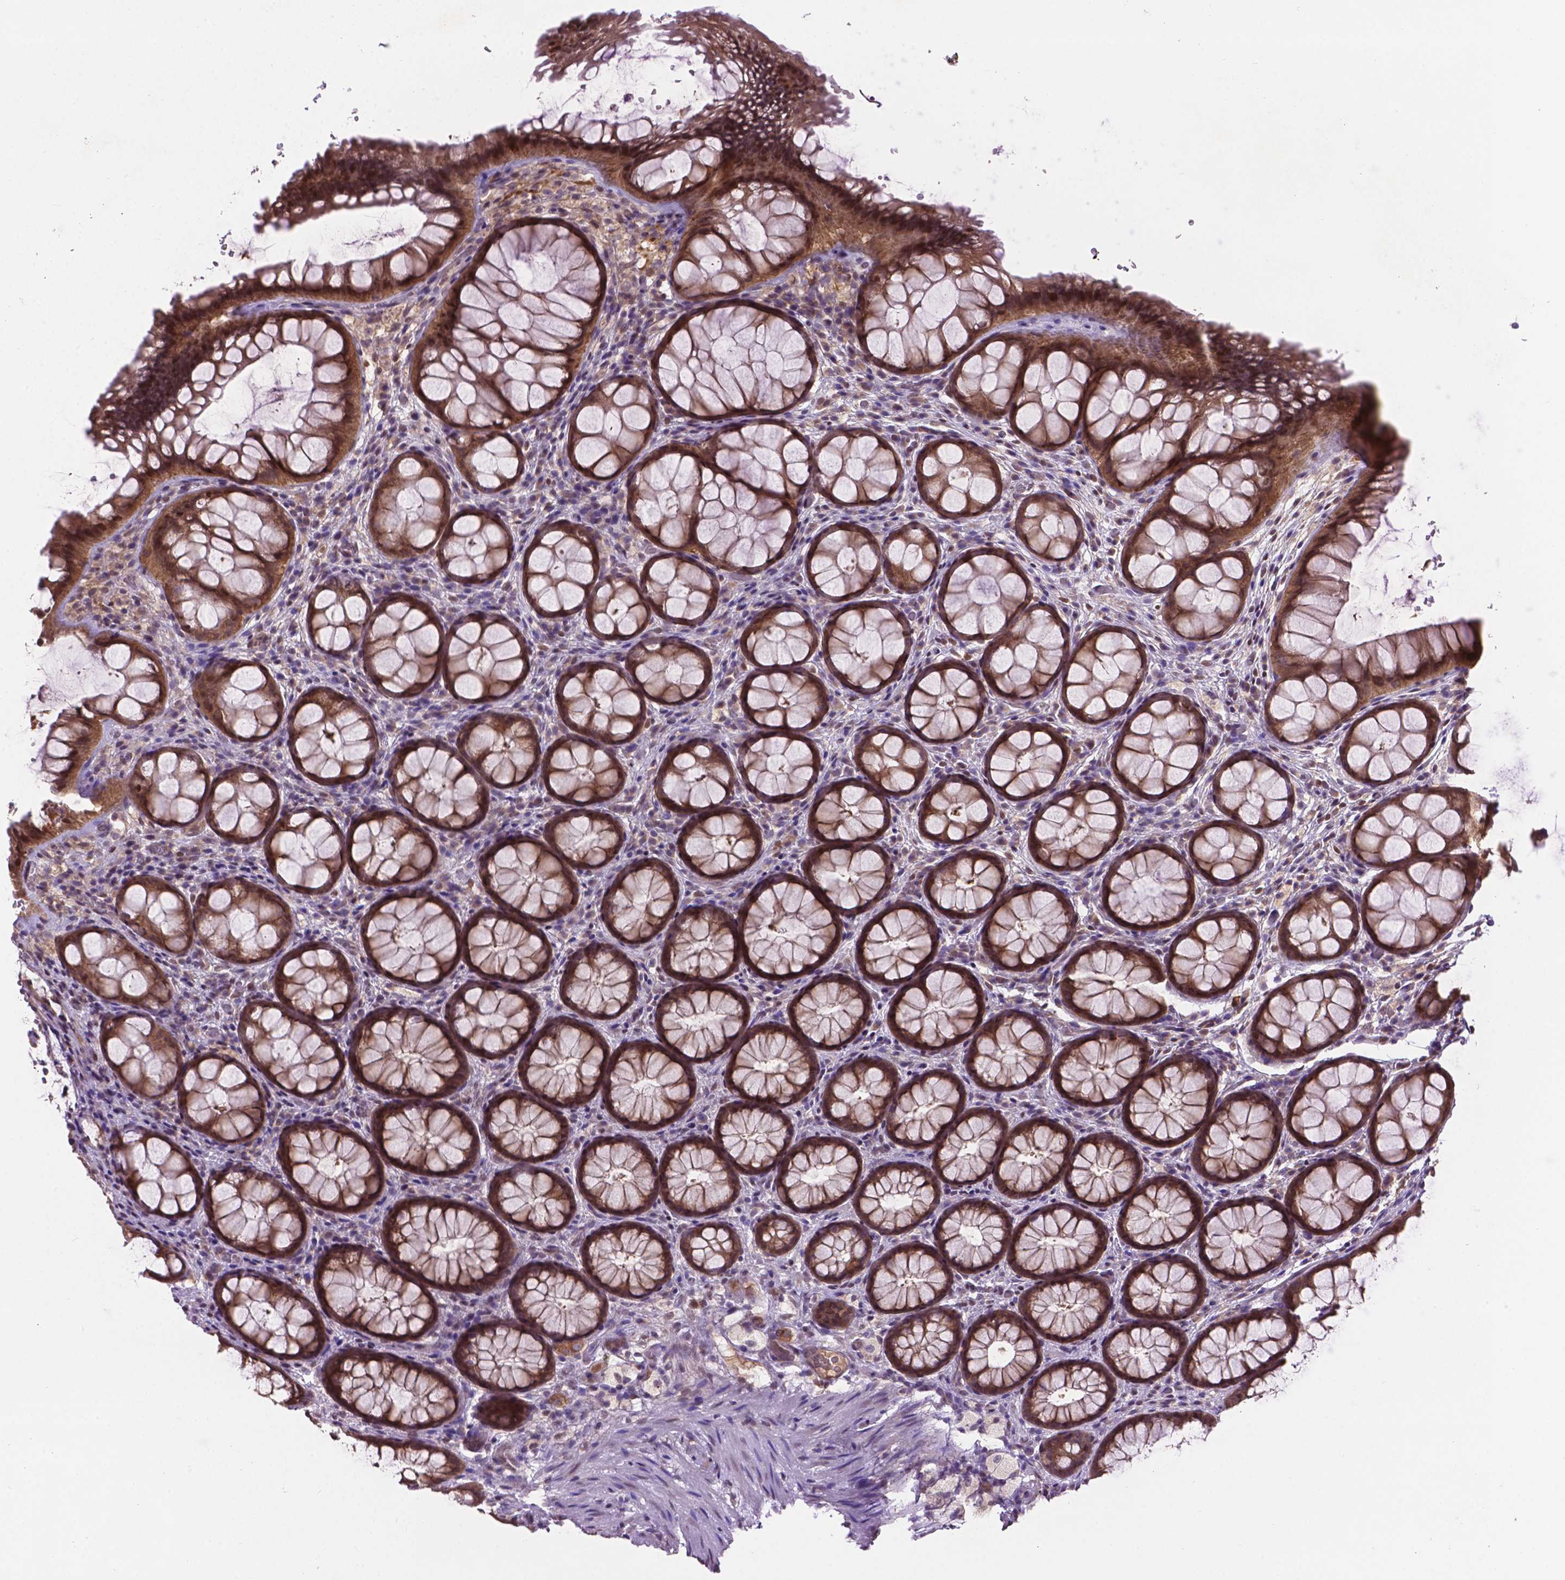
{"staining": {"intensity": "moderate", "quantity": ">75%", "location": "cytoplasmic/membranous"}, "tissue": "rectum", "cell_type": "Glandular cells", "image_type": "normal", "snomed": [{"axis": "morphology", "description": "Normal tissue, NOS"}, {"axis": "topography", "description": "Rectum"}], "caption": "A histopathology image of human rectum stained for a protein demonstrates moderate cytoplasmic/membranous brown staining in glandular cells. (DAB IHC, brown staining for protein, blue staining for nuclei).", "gene": "ENSG00000289700", "patient": {"sex": "female", "age": 62}}